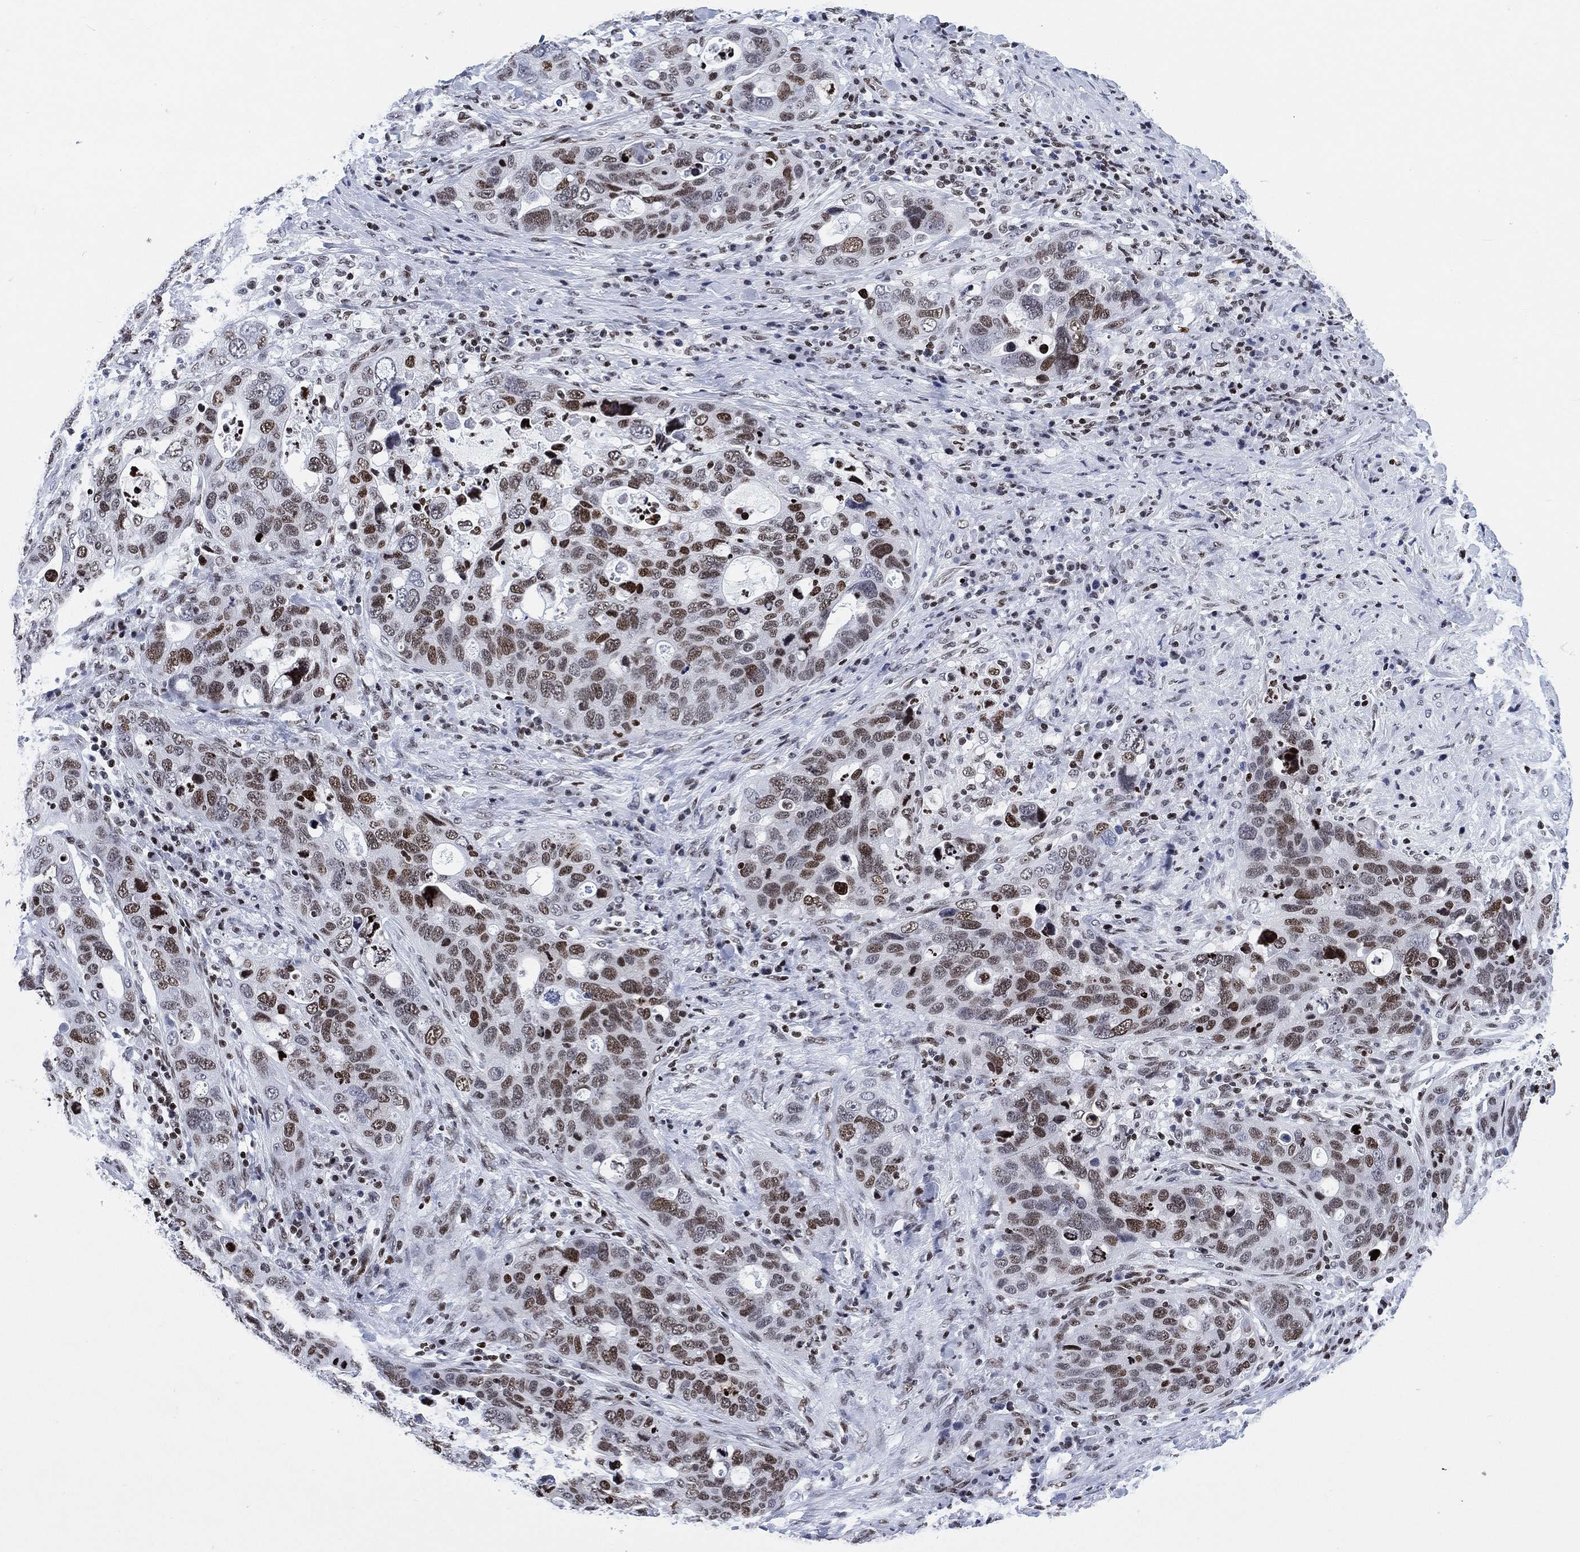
{"staining": {"intensity": "moderate", "quantity": "<25%", "location": "nuclear"}, "tissue": "stomach cancer", "cell_type": "Tumor cells", "image_type": "cancer", "snomed": [{"axis": "morphology", "description": "Adenocarcinoma, NOS"}, {"axis": "topography", "description": "Stomach"}], "caption": "Stomach cancer stained for a protein (brown) shows moderate nuclear positive staining in approximately <25% of tumor cells.", "gene": "H1-10", "patient": {"sex": "male", "age": 54}}